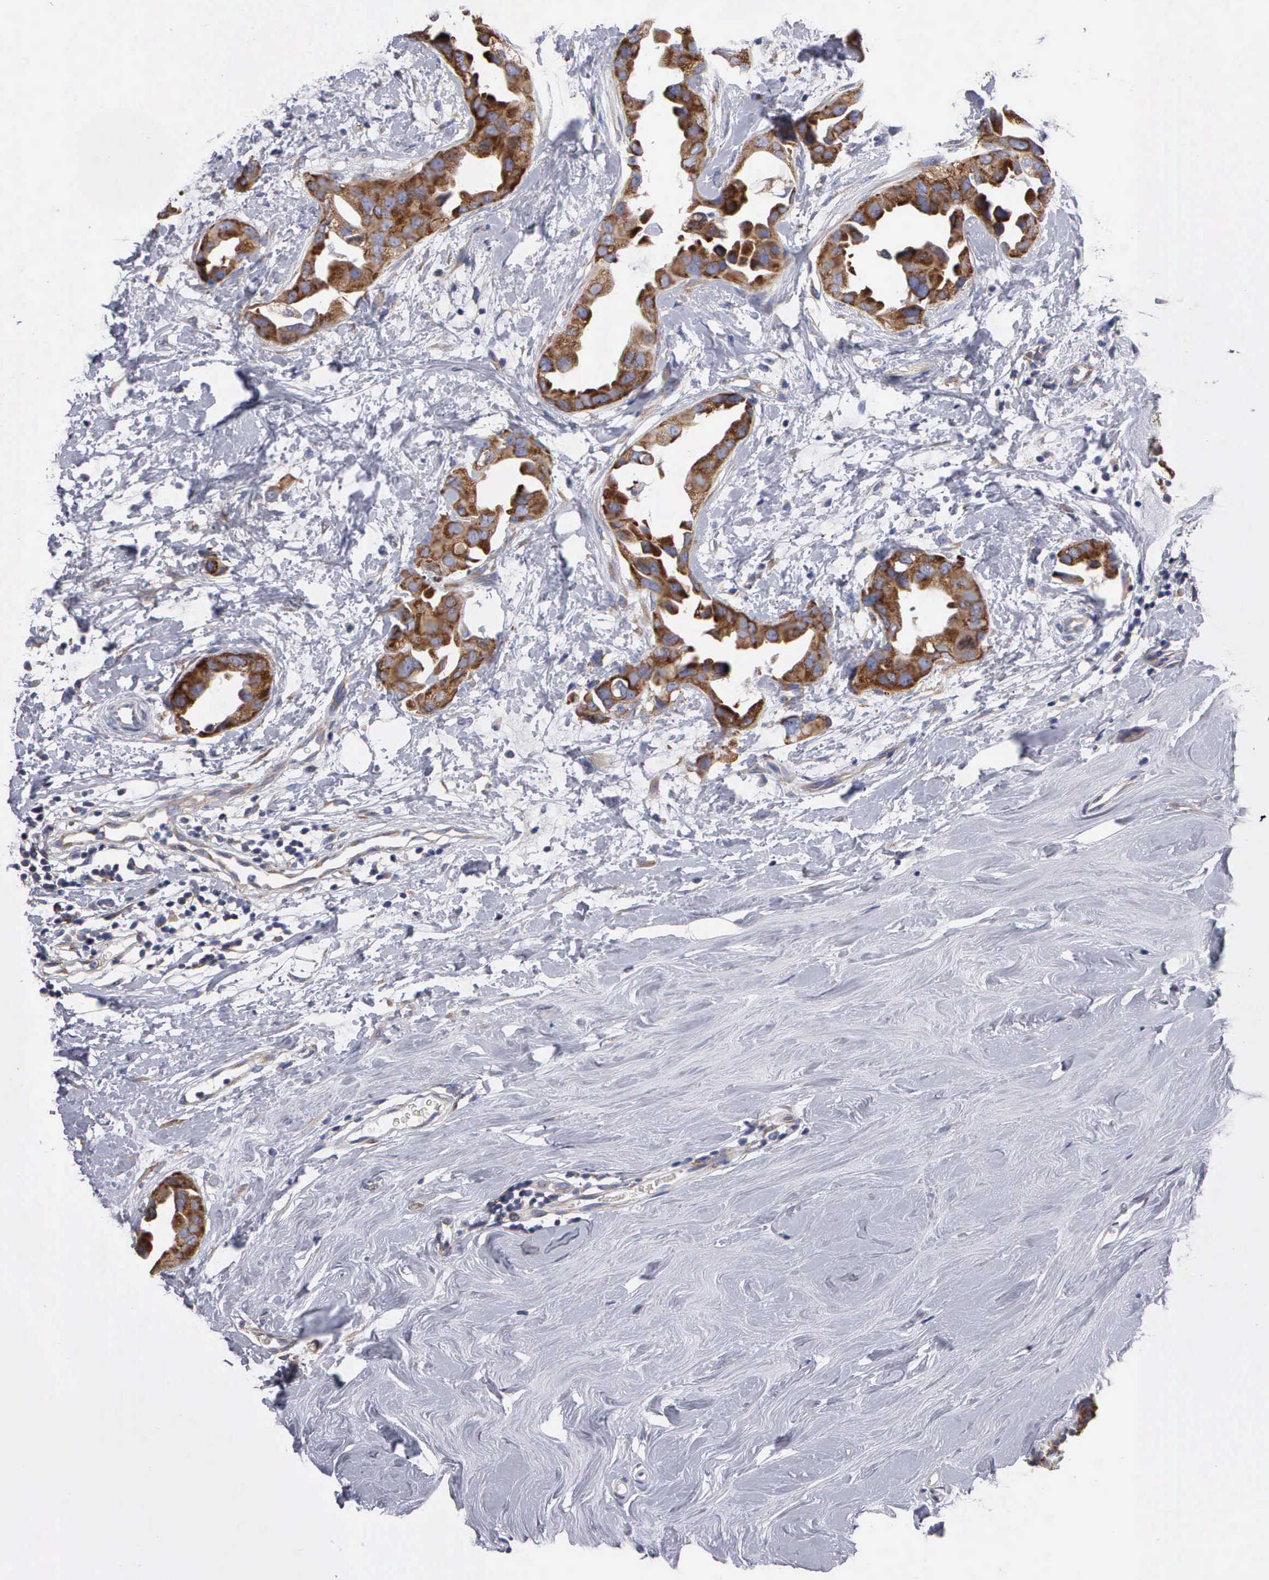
{"staining": {"intensity": "strong", "quantity": ">75%", "location": "cytoplasmic/membranous"}, "tissue": "breast cancer", "cell_type": "Tumor cells", "image_type": "cancer", "snomed": [{"axis": "morphology", "description": "Duct carcinoma"}, {"axis": "topography", "description": "Breast"}], "caption": "A high amount of strong cytoplasmic/membranous staining is identified in about >75% of tumor cells in invasive ductal carcinoma (breast) tissue. The staining is performed using DAB (3,3'-diaminobenzidine) brown chromogen to label protein expression. The nuclei are counter-stained blue using hematoxylin.", "gene": "TXLNG", "patient": {"sex": "female", "age": 40}}